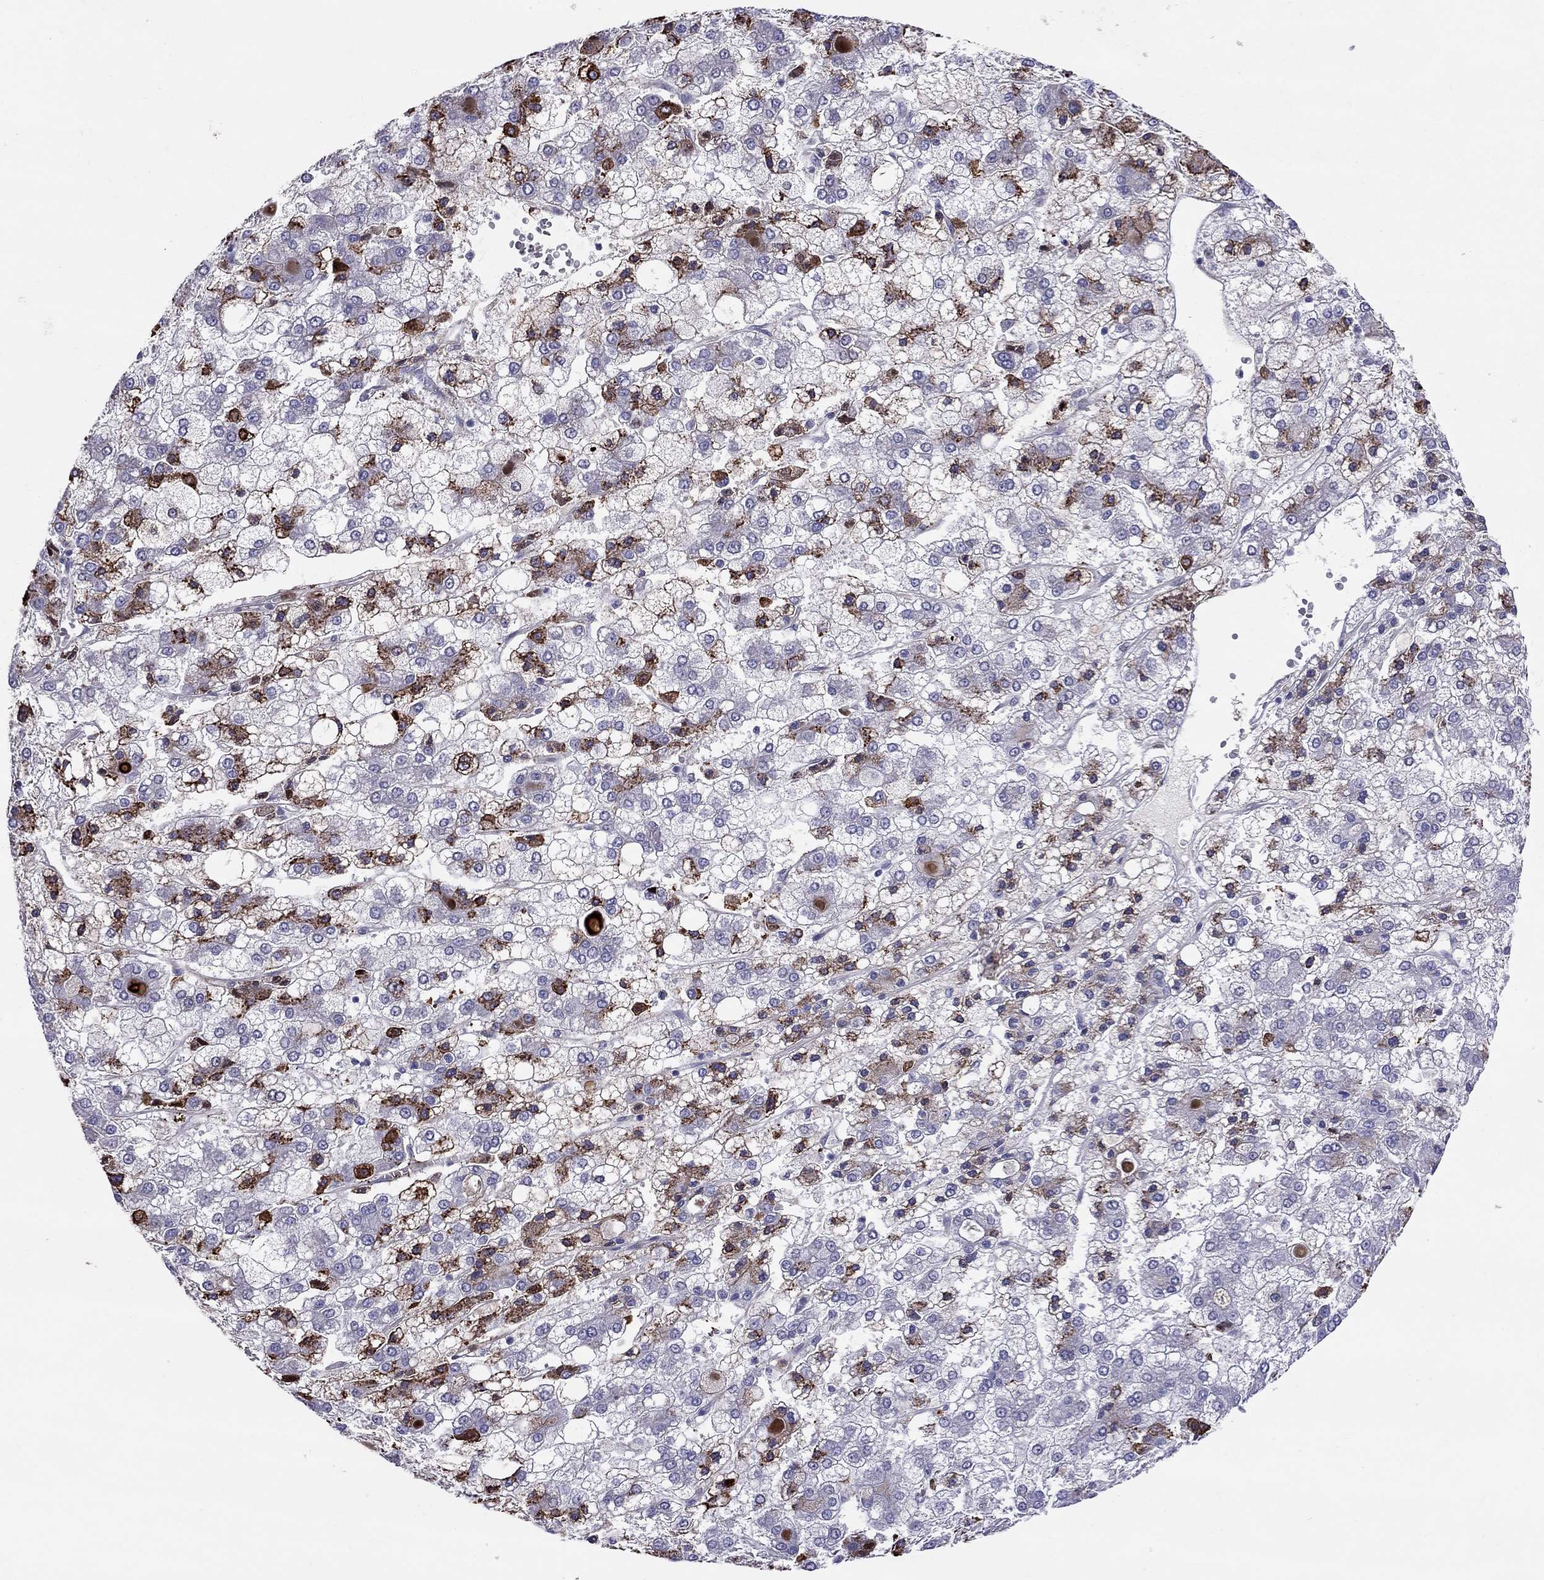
{"staining": {"intensity": "strong", "quantity": "<25%", "location": "cytoplasmic/membranous"}, "tissue": "liver cancer", "cell_type": "Tumor cells", "image_type": "cancer", "snomed": [{"axis": "morphology", "description": "Carcinoma, Hepatocellular, NOS"}, {"axis": "topography", "description": "Liver"}], "caption": "DAB (3,3'-diaminobenzidine) immunohistochemical staining of liver cancer exhibits strong cytoplasmic/membranous protein expression in approximately <25% of tumor cells. (IHC, brightfield microscopy, high magnification).", "gene": "SPINT4", "patient": {"sex": "male", "age": 73}}